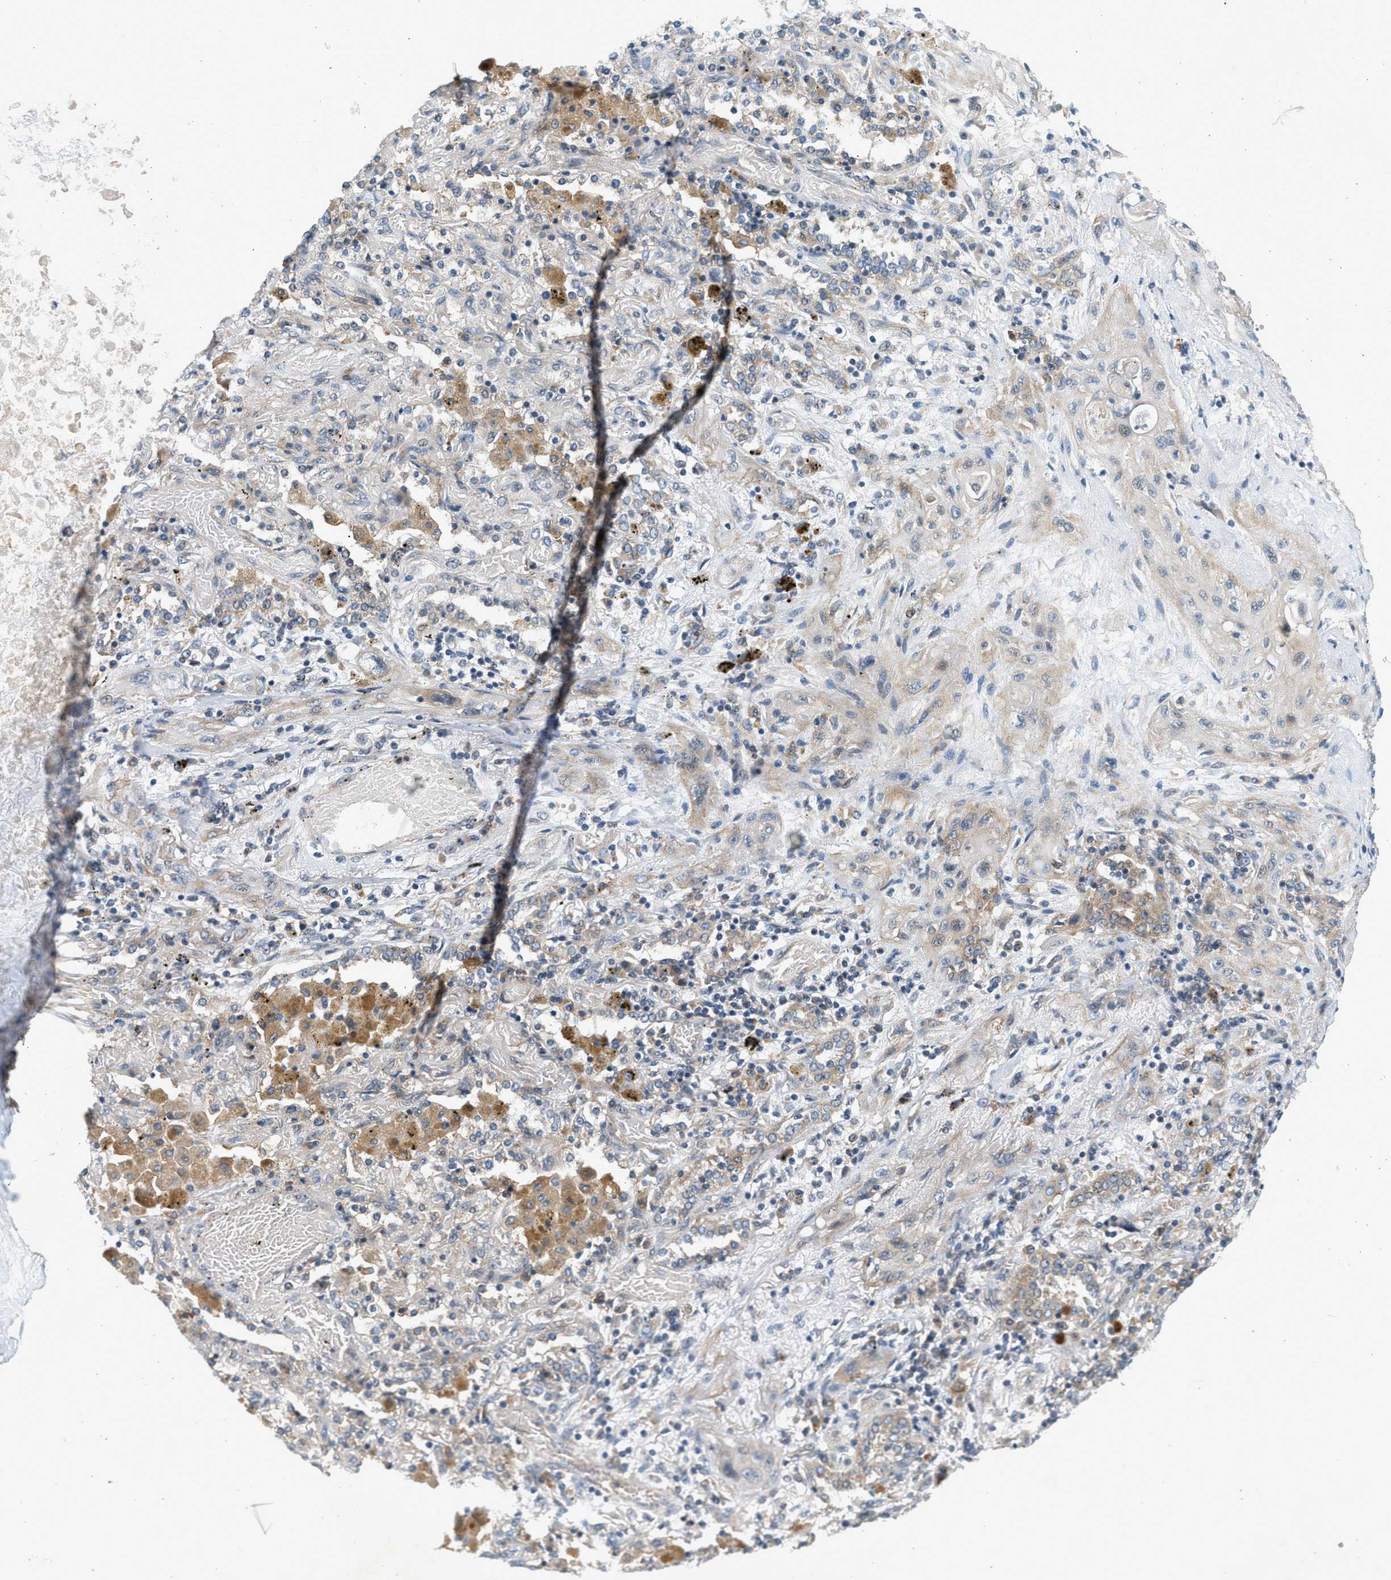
{"staining": {"intensity": "weak", "quantity": "<25%", "location": "cytoplasmic/membranous"}, "tissue": "lung cancer", "cell_type": "Tumor cells", "image_type": "cancer", "snomed": [{"axis": "morphology", "description": "Squamous cell carcinoma, NOS"}, {"axis": "topography", "description": "Lung"}], "caption": "Immunohistochemistry (IHC) histopathology image of squamous cell carcinoma (lung) stained for a protein (brown), which shows no staining in tumor cells. (DAB immunohistochemistry visualized using brightfield microscopy, high magnification).", "gene": "KDELR2", "patient": {"sex": "female", "age": 47}}